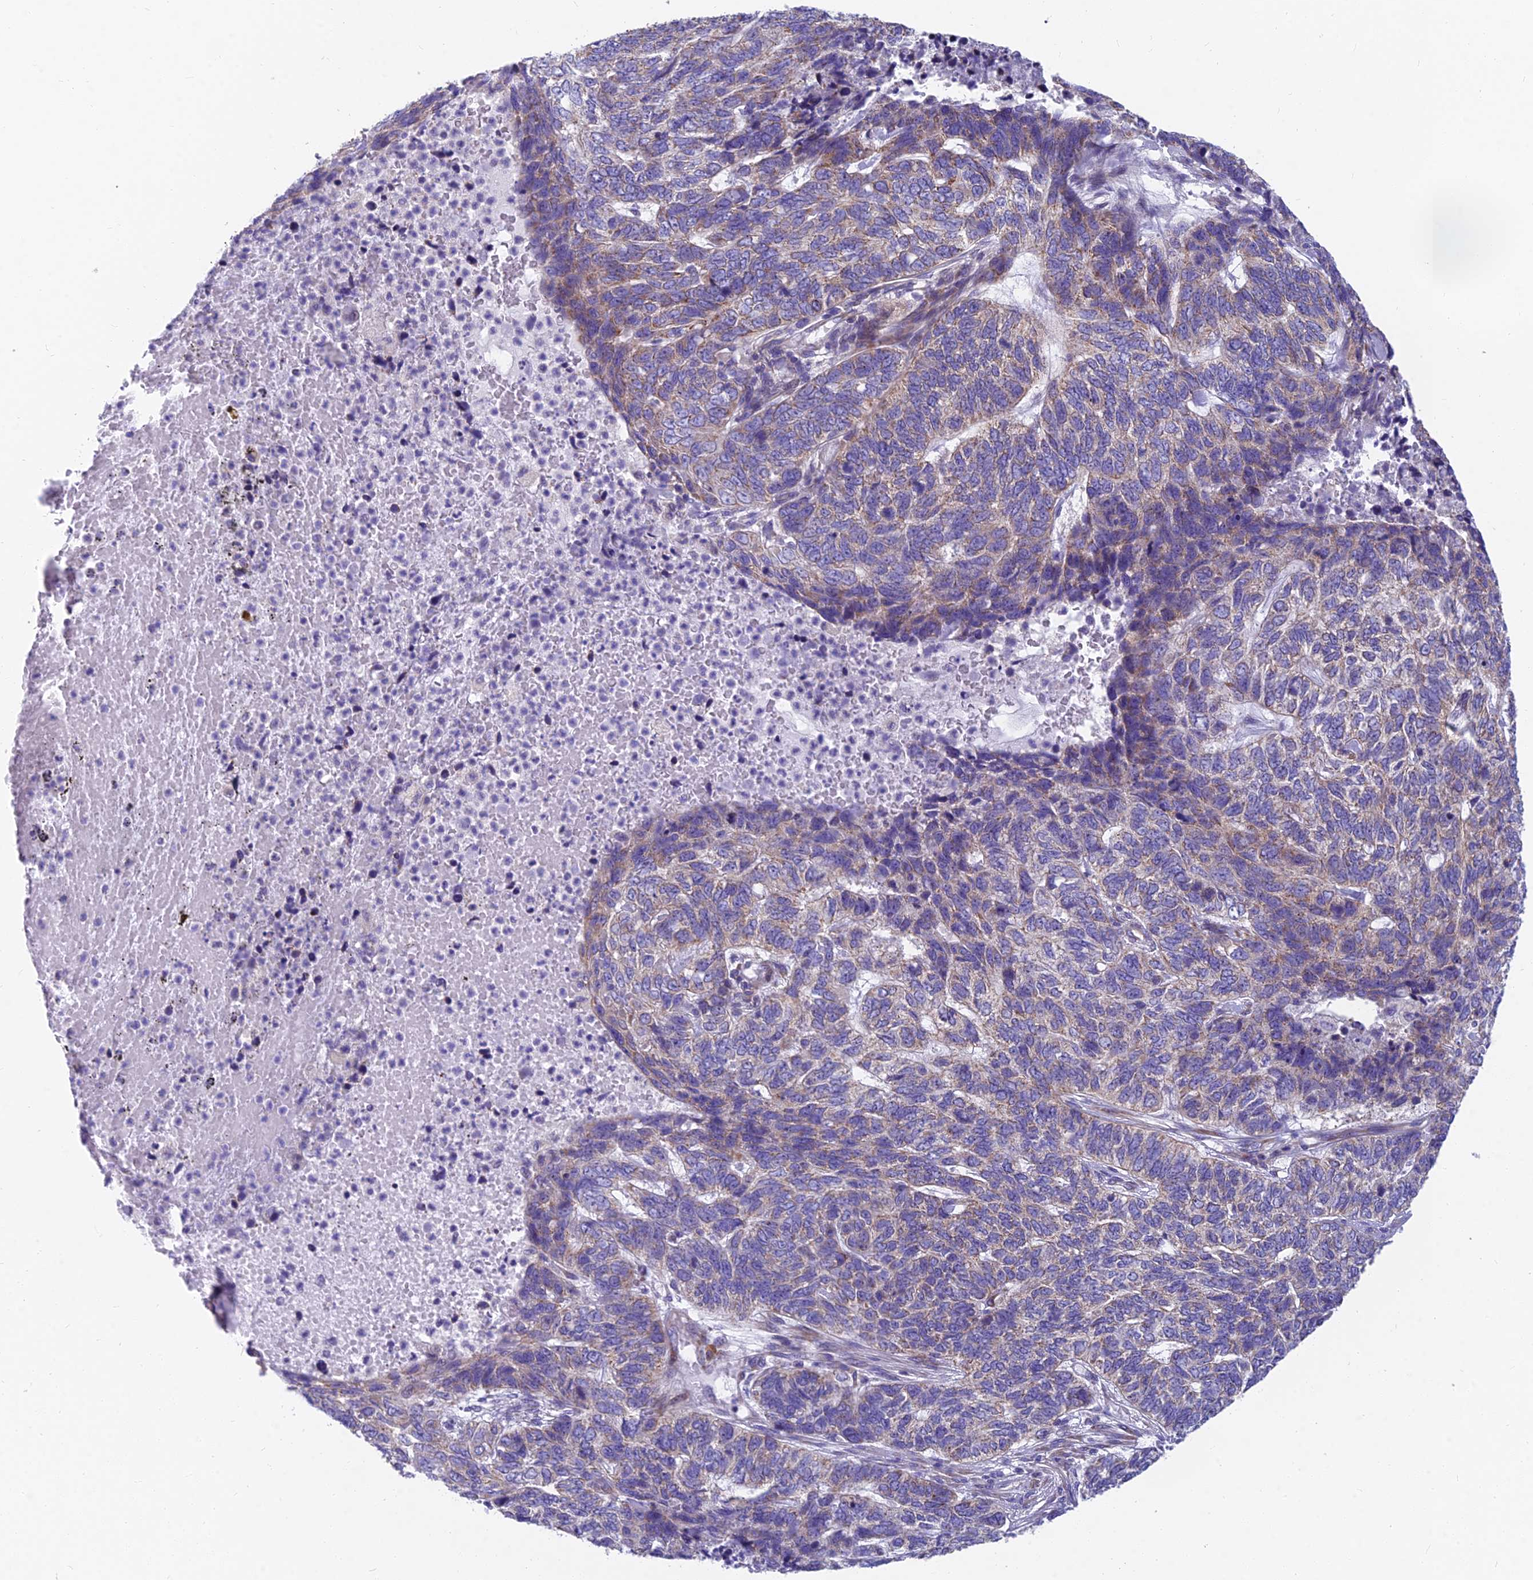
{"staining": {"intensity": "weak", "quantity": "25%-75%", "location": "cytoplasmic/membranous"}, "tissue": "skin cancer", "cell_type": "Tumor cells", "image_type": "cancer", "snomed": [{"axis": "morphology", "description": "Basal cell carcinoma"}, {"axis": "topography", "description": "Skin"}], "caption": "Immunohistochemical staining of skin cancer exhibits weak cytoplasmic/membranous protein positivity in approximately 25%-75% of tumor cells.", "gene": "MVB12A", "patient": {"sex": "female", "age": 65}}